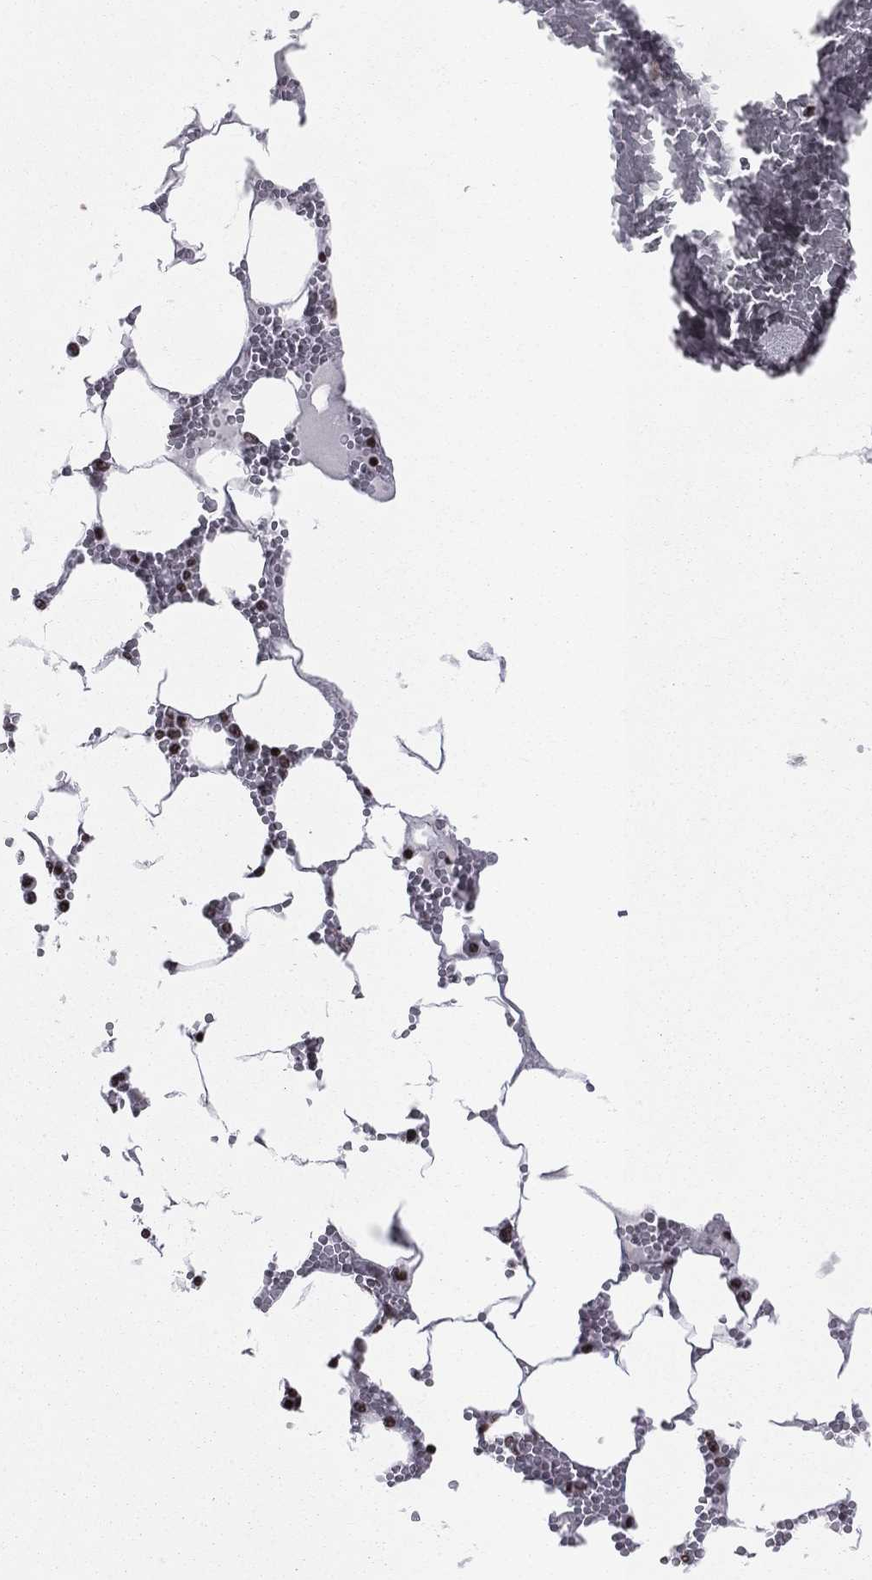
{"staining": {"intensity": "strong", "quantity": ">75%", "location": "nuclear"}, "tissue": "bone marrow", "cell_type": "Hematopoietic cells", "image_type": "normal", "snomed": [{"axis": "morphology", "description": "Normal tissue, NOS"}, {"axis": "topography", "description": "Bone marrow"}], "caption": "Immunohistochemistry of normal bone marrow displays high levels of strong nuclear positivity in approximately >75% of hematopoietic cells. The protein of interest is stained brown, and the nuclei are stained in blue (DAB (3,3'-diaminobenzidine) IHC with brightfield microscopy, high magnification).", "gene": "RFX7", "patient": {"sex": "female", "age": 64}}